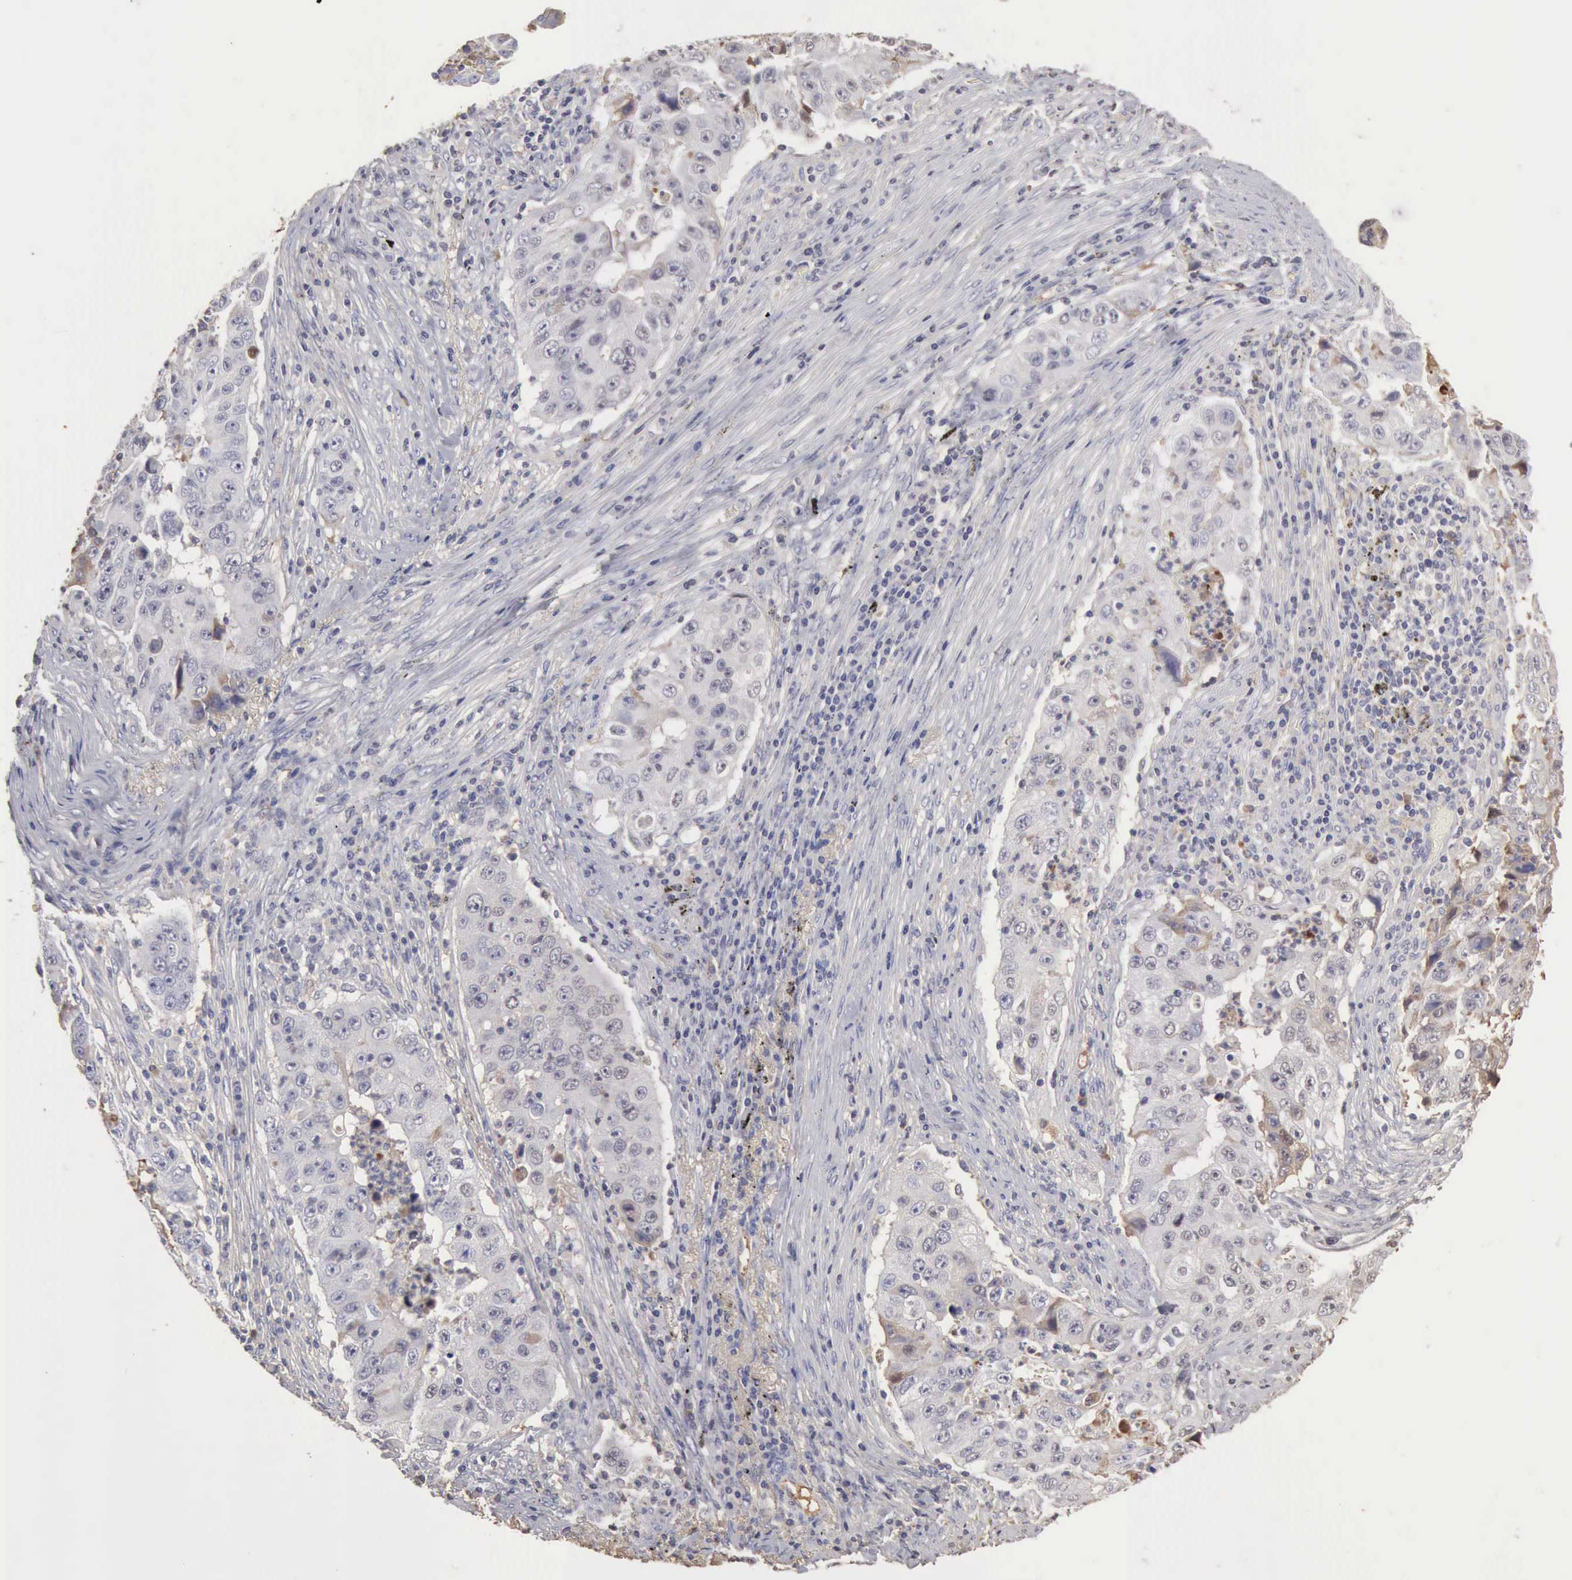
{"staining": {"intensity": "negative", "quantity": "none", "location": "none"}, "tissue": "lung cancer", "cell_type": "Tumor cells", "image_type": "cancer", "snomed": [{"axis": "morphology", "description": "Squamous cell carcinoma, NOS"}, {"axis": "topography", "description": "Lung"}], "caption": "High magnification brightfield microscopy of lung cancer stained with DAB (3,3'-diaminobenzidine) (brown) and counterstained with hematoxylin (blue): tumor cells show no significant expression. The staining is performed using DAB brown chromogen with nuclei counter-stained in using hematoxylin.", "gene": "SERPINA1", "patient": {"sex": "male", "age": 64}}